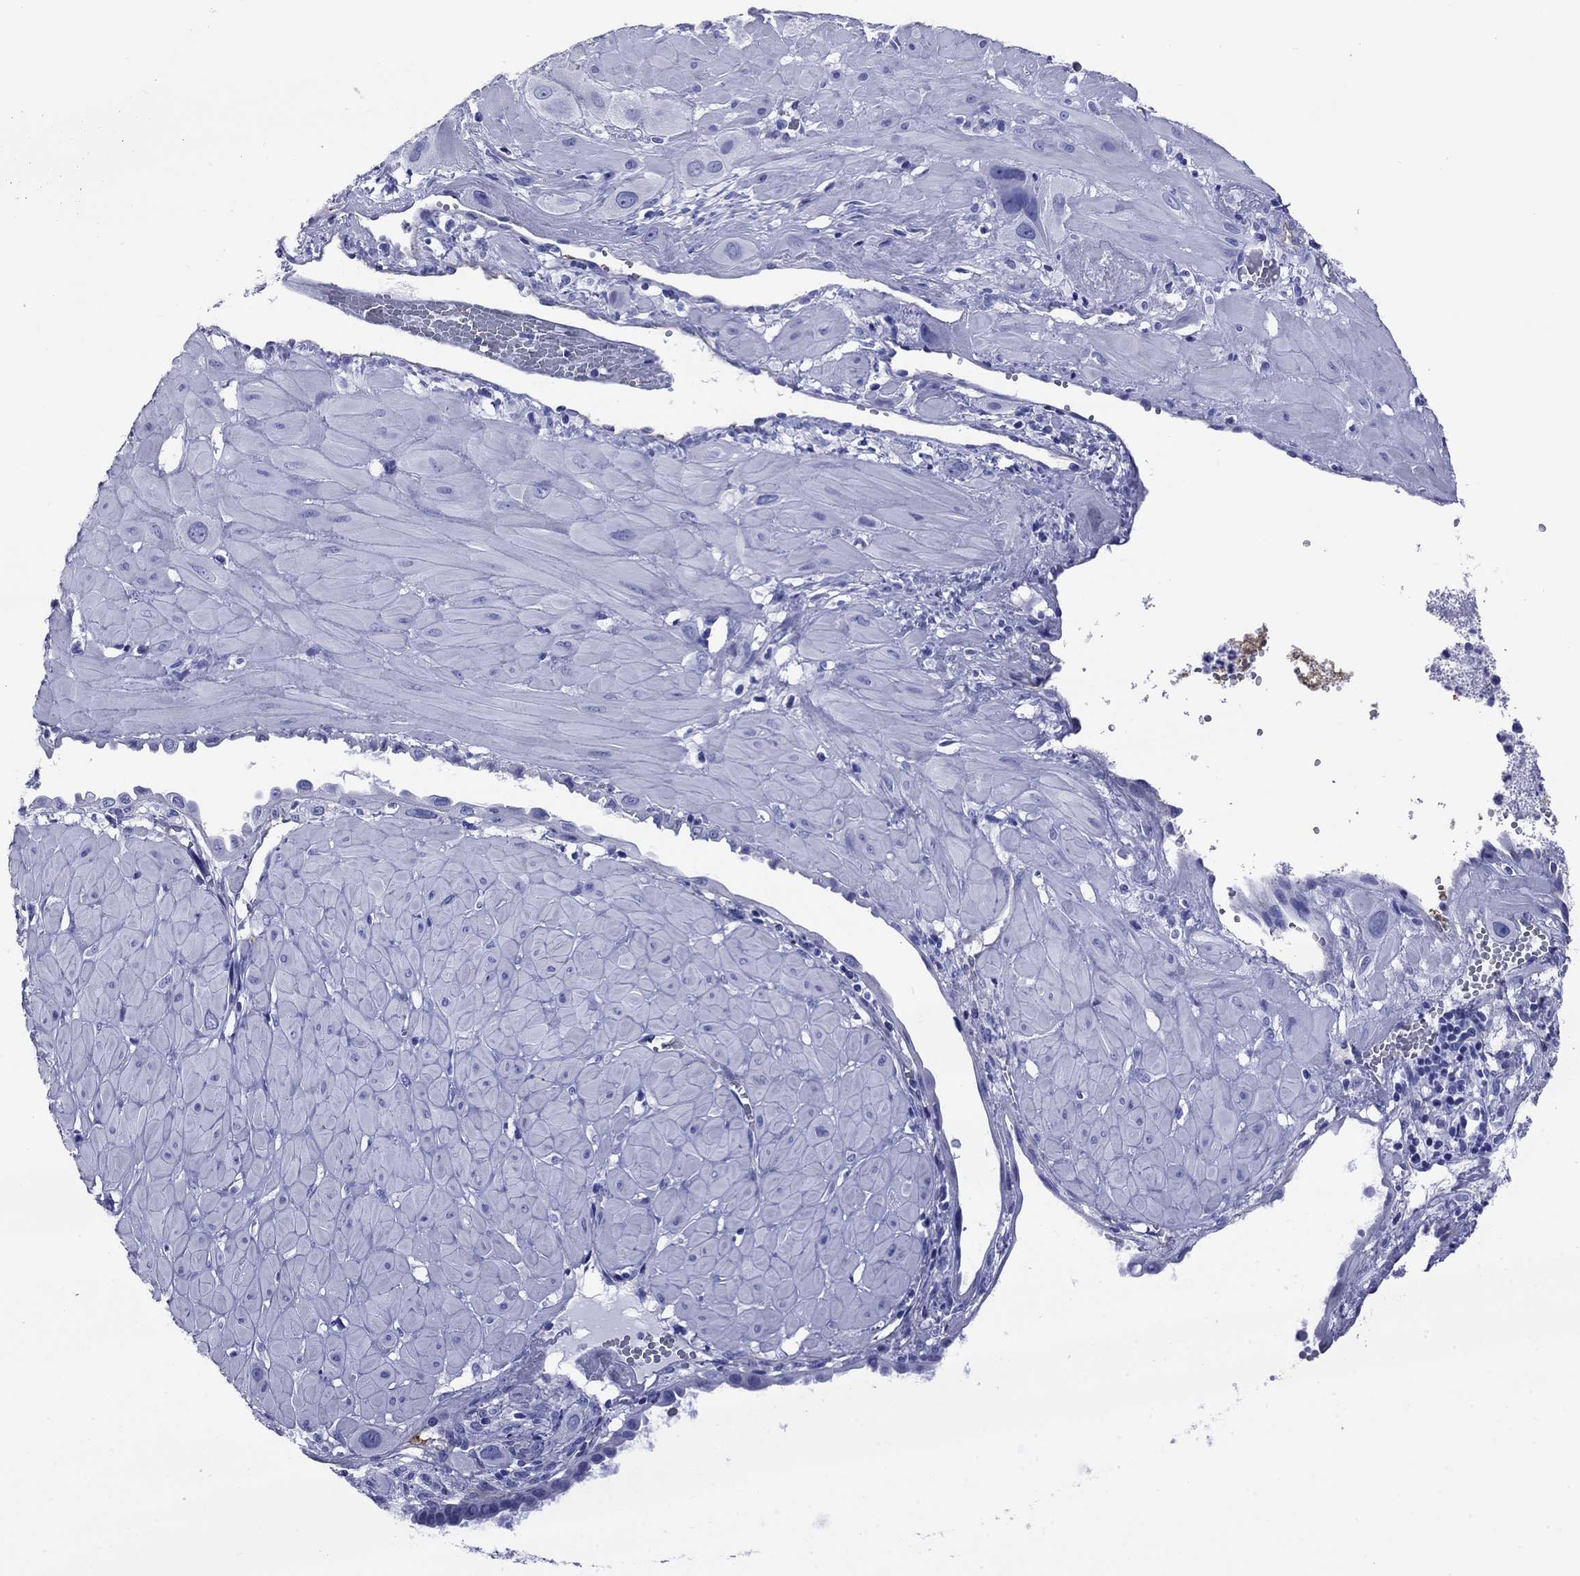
{"staining": {"intensity": "negative", "quantity": "none", "location": "none"}, "tissue": "cervical cancer", "cell_type": "Tumor cells", "image_type": "cancer", "snomed": [{"axis": "morphology", "description": "Squamous cell carcinoma, NOS"}, {"axis": "topography", "description": "Cervix"}], "caption": "Immunohistochemical staining of human squamous cell carcinoma (cervical) shows no significant positivity in tumor cells.", "gene": "SLC1A2", "patient": {"sex": "female", "age": 34}}